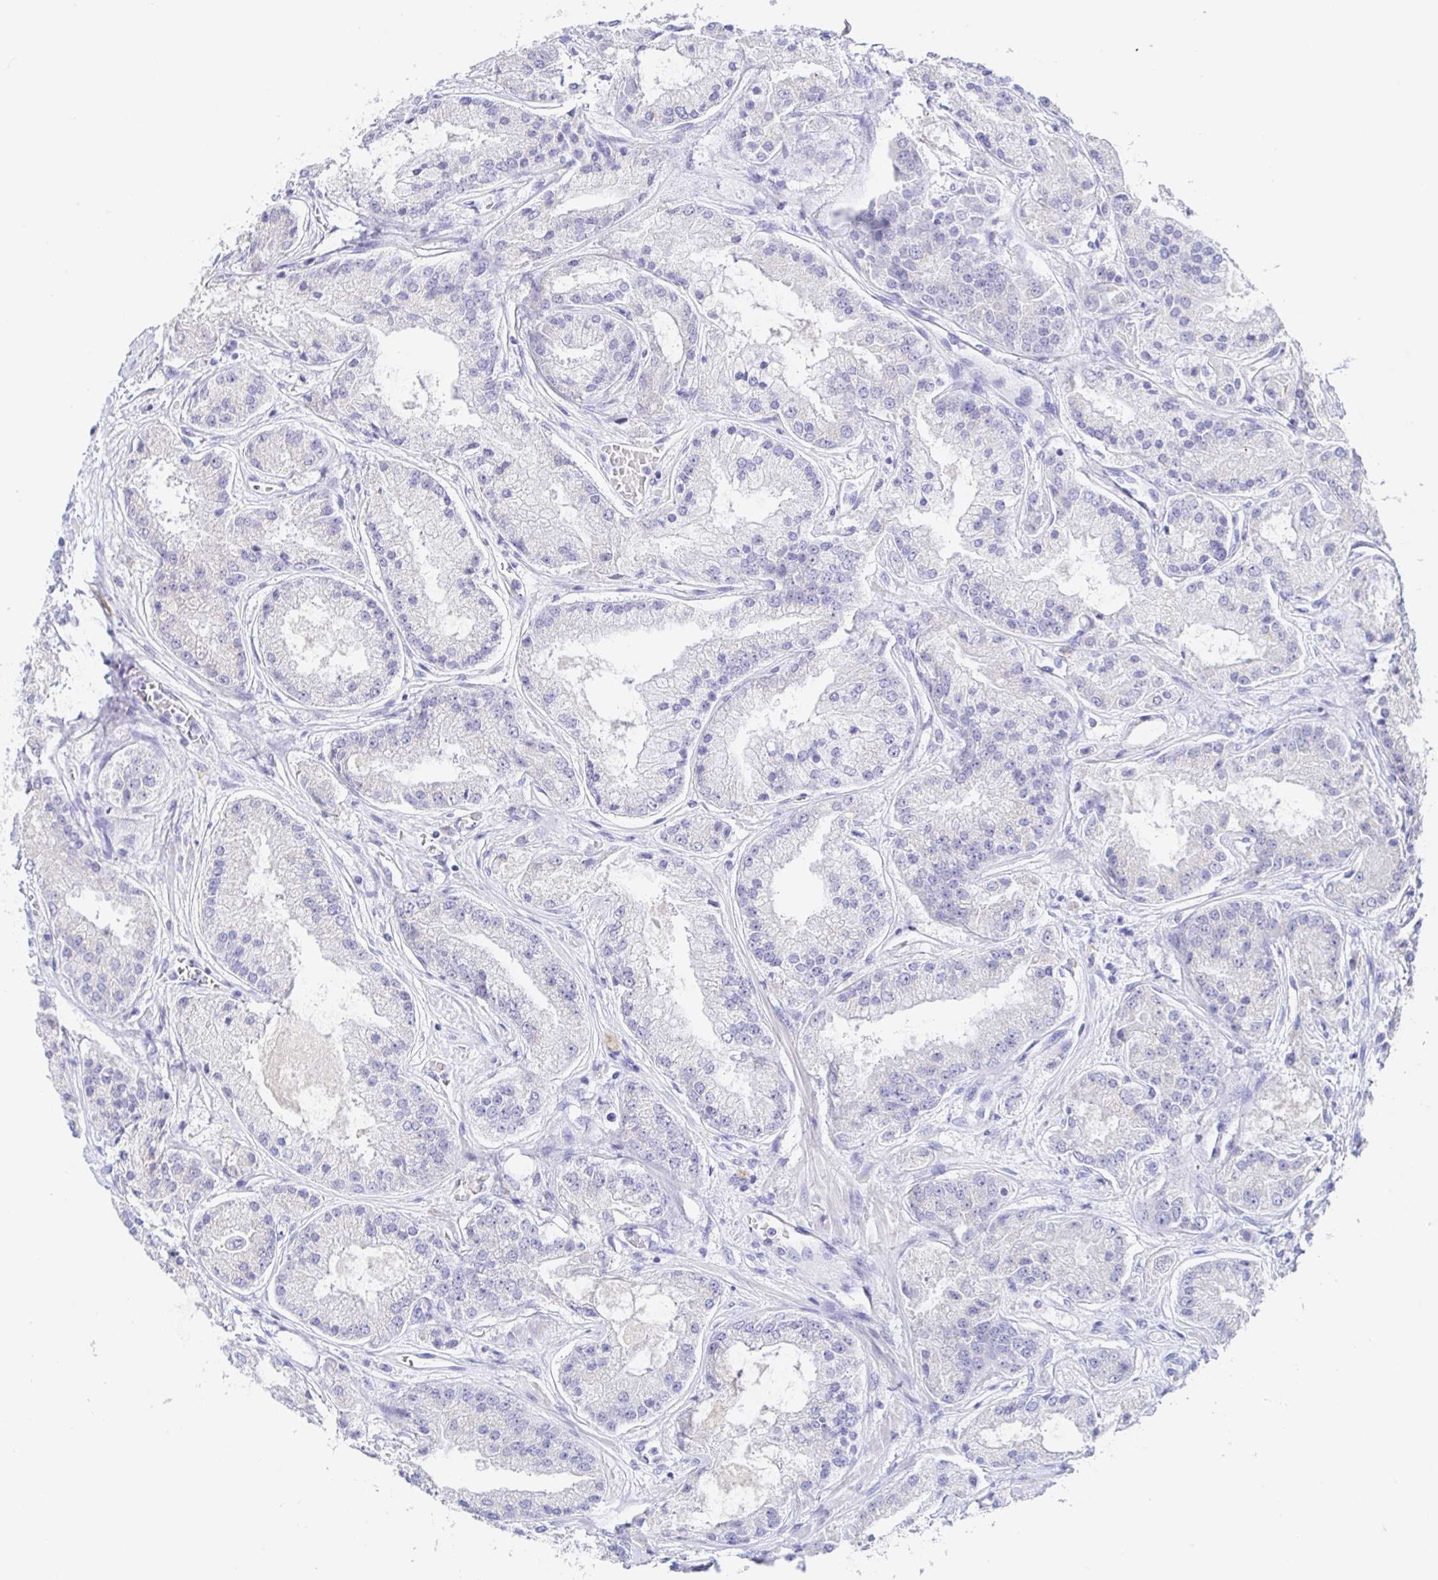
{"staining": {"intensity": "negative", "quantity": "none", "location": "none"}, "tissue": "prostate cancer", "cell_type": "Tumor cells", "image_type": "cancer", "snomed": [{"axis": "morphology", "description": "Adenocarcinoma, High grade"}, {"axis": "topography", "description": "Prostate"}], "caption": "Immunohistochemical staining of human prostate high-grade adenocarcinoma exhibits no significant positivity in tumor cells.", "gene": "SIAH3", "patient": {"sex": "male", "age": 67}}